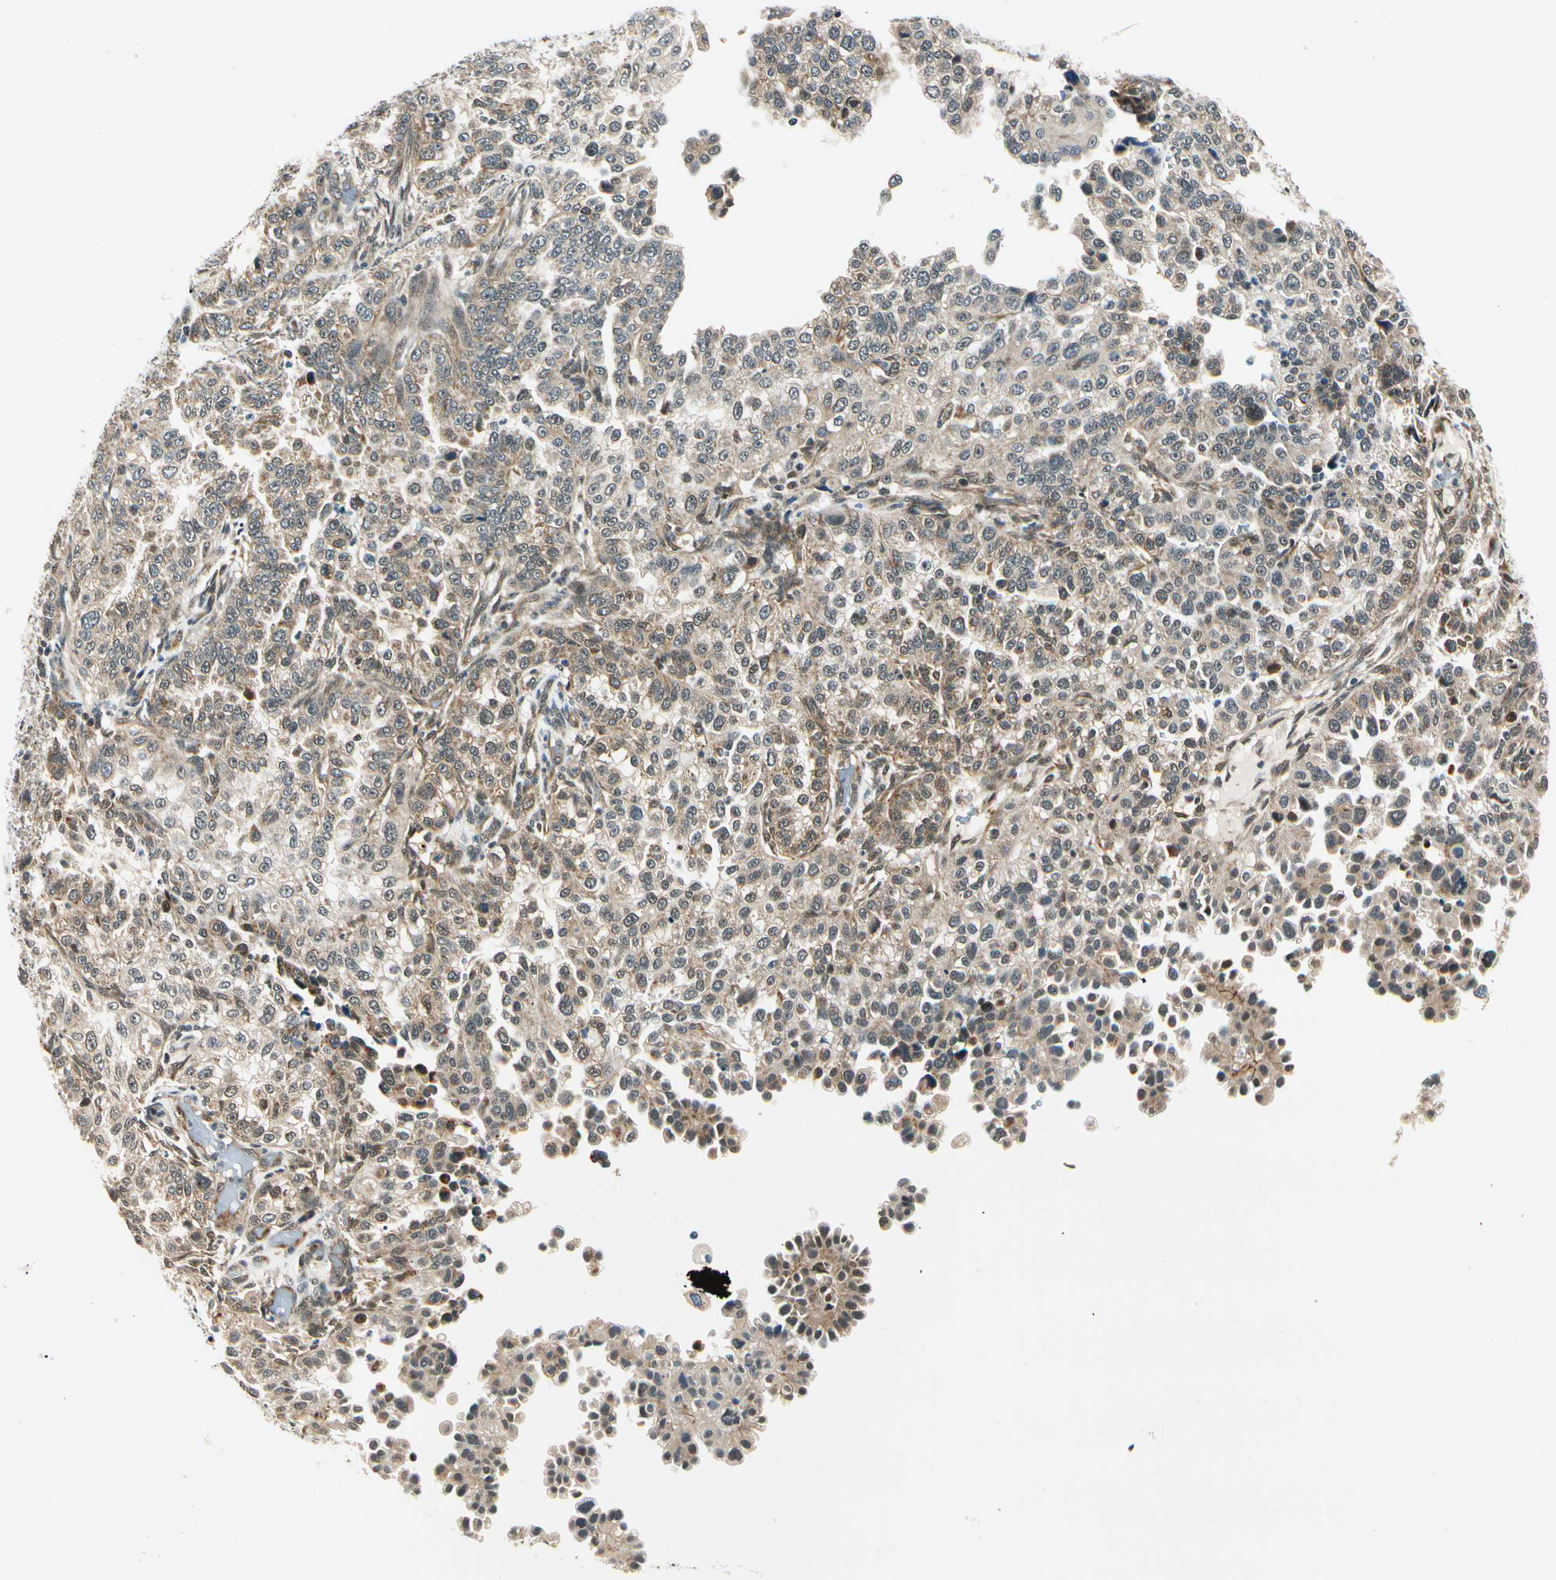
{"staining": {"intensity": "moderate", "quantity": ">75%", "location": "cytoplasmic/membranous"}, "tissue": "endometrial cancer", "cell_type": "Tumor cells", "image_type": "cancer", "snomed": [{"axis": "morphology", "description": "Adenocarcinoma, NOS"}, {"axis": "topography", "description": "Endometrium"}], "caption": "Immunohistochemical staining of human endometrial adenocarcinoma displays moderate cytoplasmic/membranous protein staining in about >75% of tumor cells. (DAB (3,3'-diaminobenzidine) IHC, brown staining for protein, blue staining for nuclei).", "gene": "PDK2", "patient": {"sex": "female", "age": 85}}